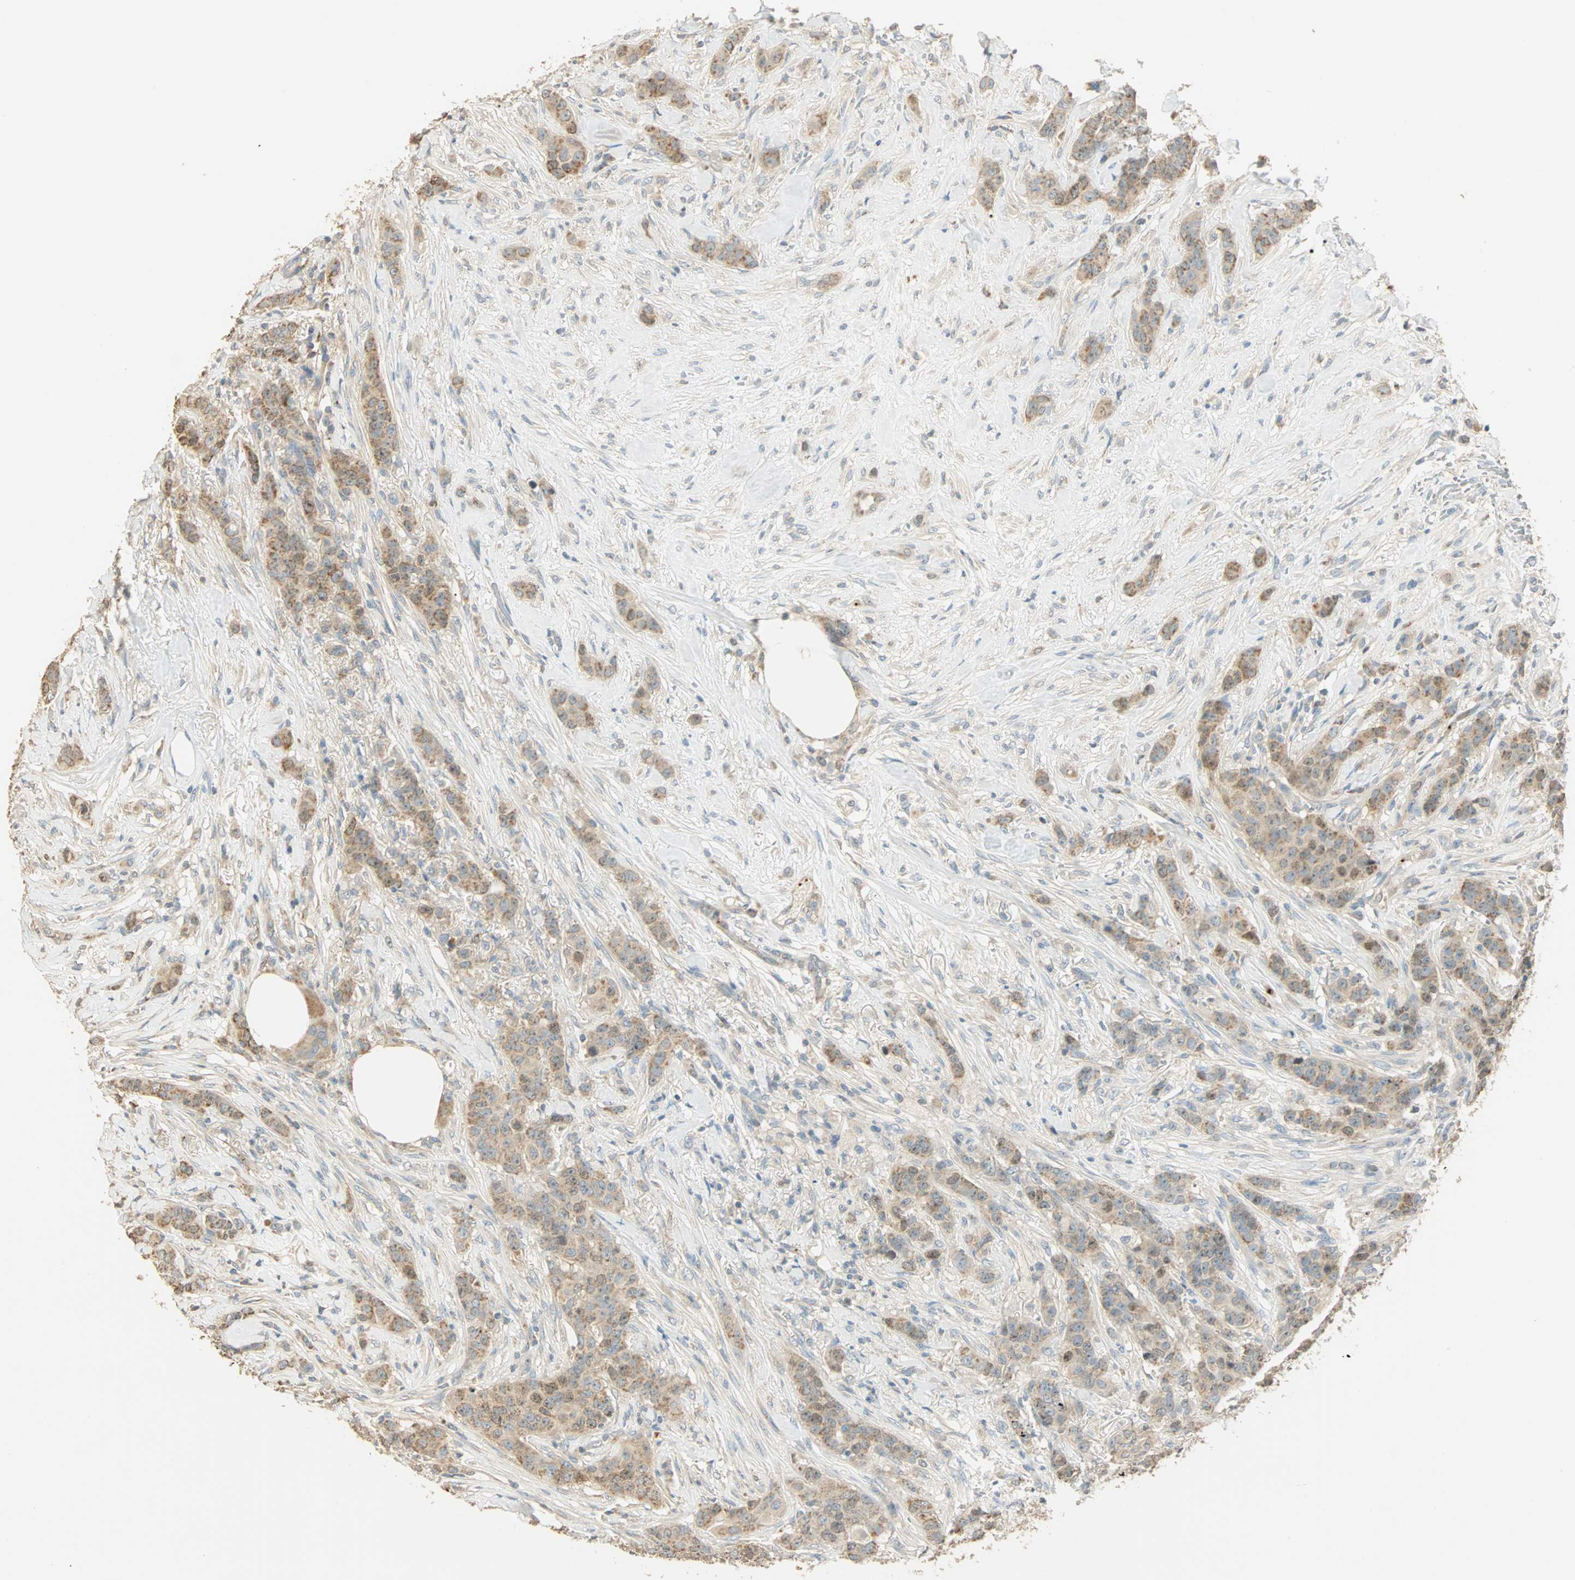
{"staining": {"intensity": "weak", "quantity": "25%-75%", "location": "cytoplasmic/membranous"}, "tissue": "breast cancer", "cell_type": "Tumor cells", "image_type": "cancer", "snomed": [{"axis": "morphology", "description": "Duct carcinoma"}, {"axis": "topography", "description": "Breast"}], "caption": "The immunohistochemical stain highlights weak cytoplasmic/membranous staining in tumor cells of breast cancer tissue. Ihc stains the protein in brown and the nuclei are stained blue.", "gene": "RAD18", "patient": {"sex": "female", "age": 40}}